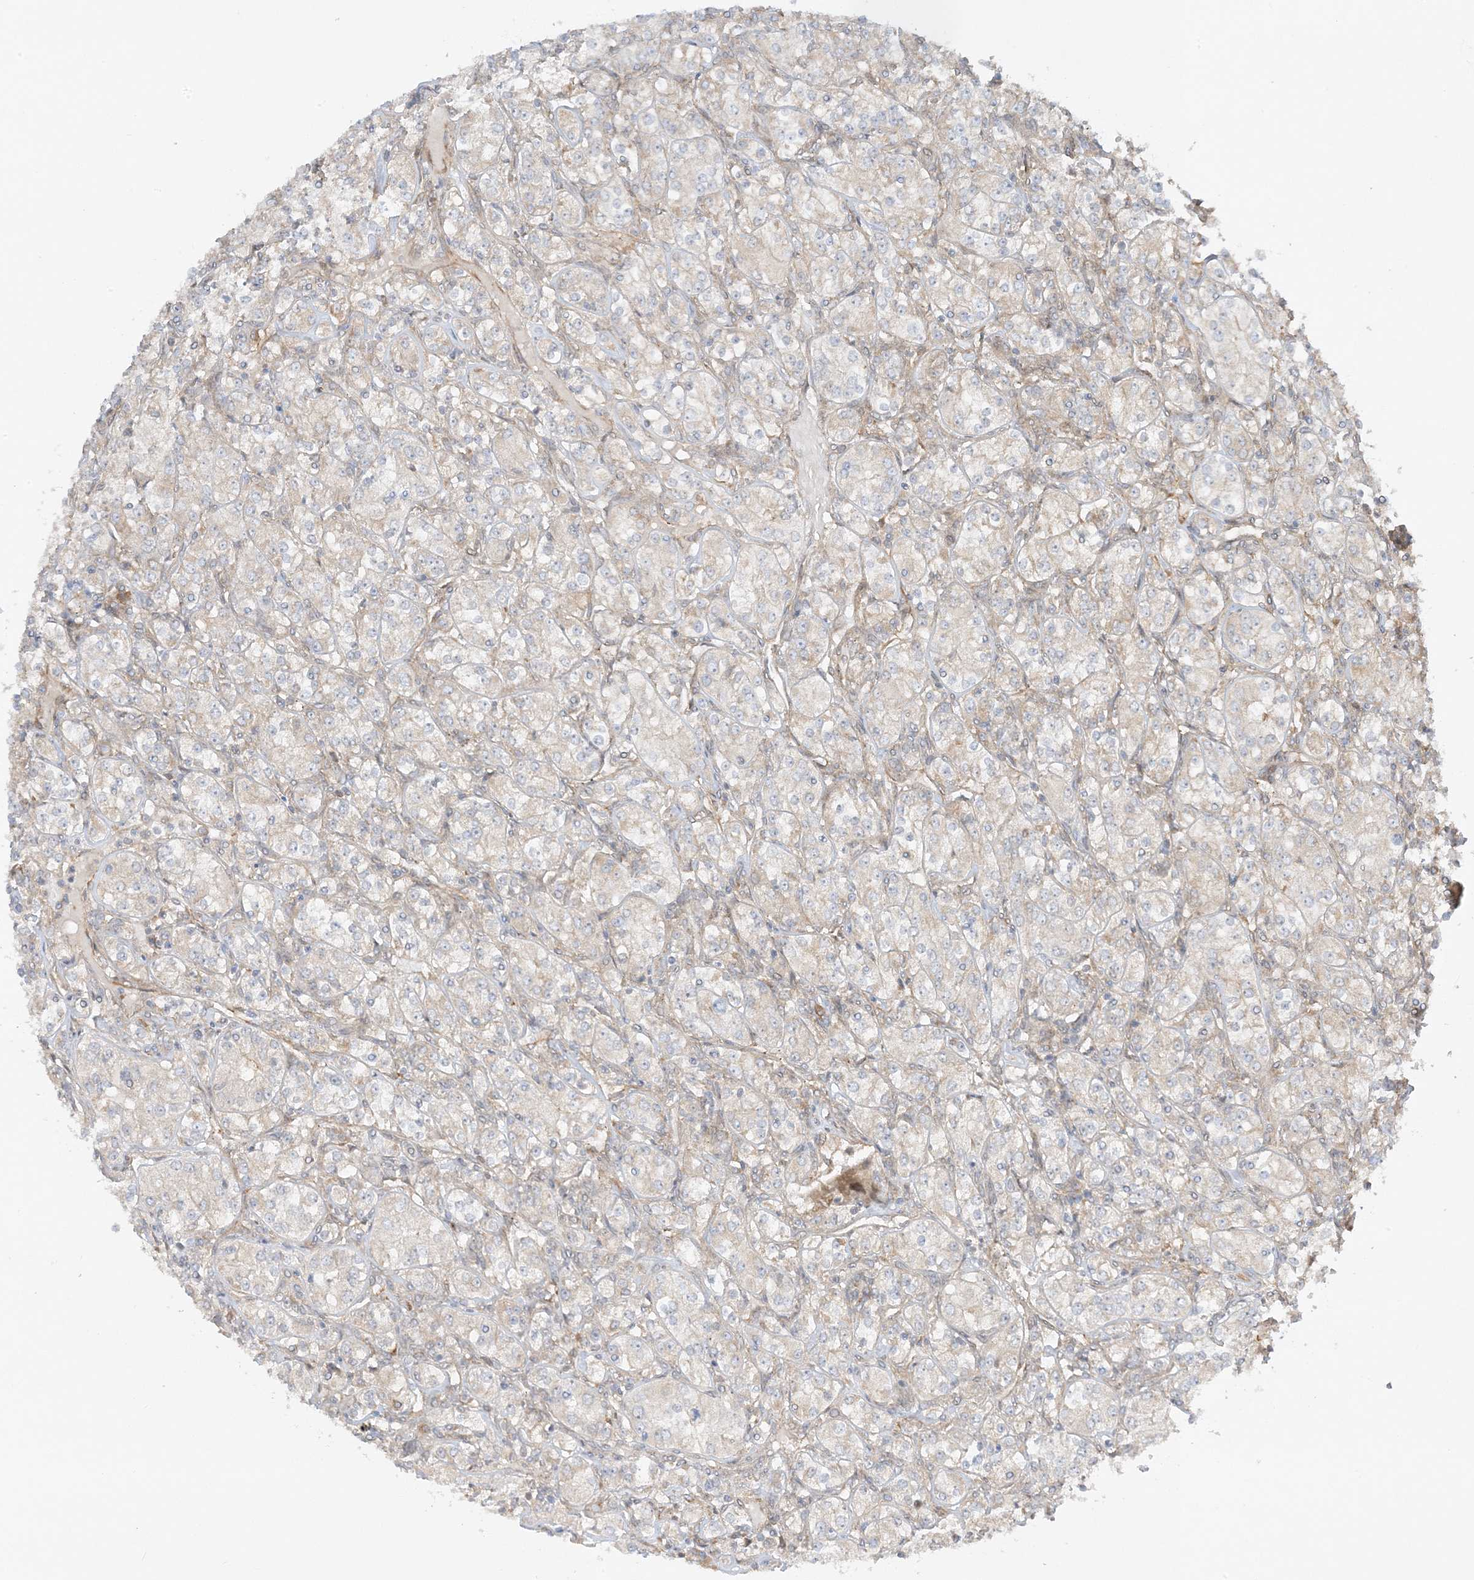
{"staining": {"intensity": "weak", "quantity": "25%-75%", "location": "cytoplasmic/membranous"}, "tissue": "renal cancer", "cell_type": "Tumor cells", "image_type": "cancer", "snomed": [{"axis": "morphology", "description": "Adenocarcinoma, NOS"}, {"axis": "topography", "description": "Kidney"}], "caption": "Renal adenocarcinoma stained for a protein displays weak cytoplasmic/membranous positivity in tumor cells. (Stains: DAB in brown, nuclei in blue, Microscopy: brightfield microscopy at high magnification).", "gene": "SCARF2", "patient": {"sex": "male", "age": 77}}